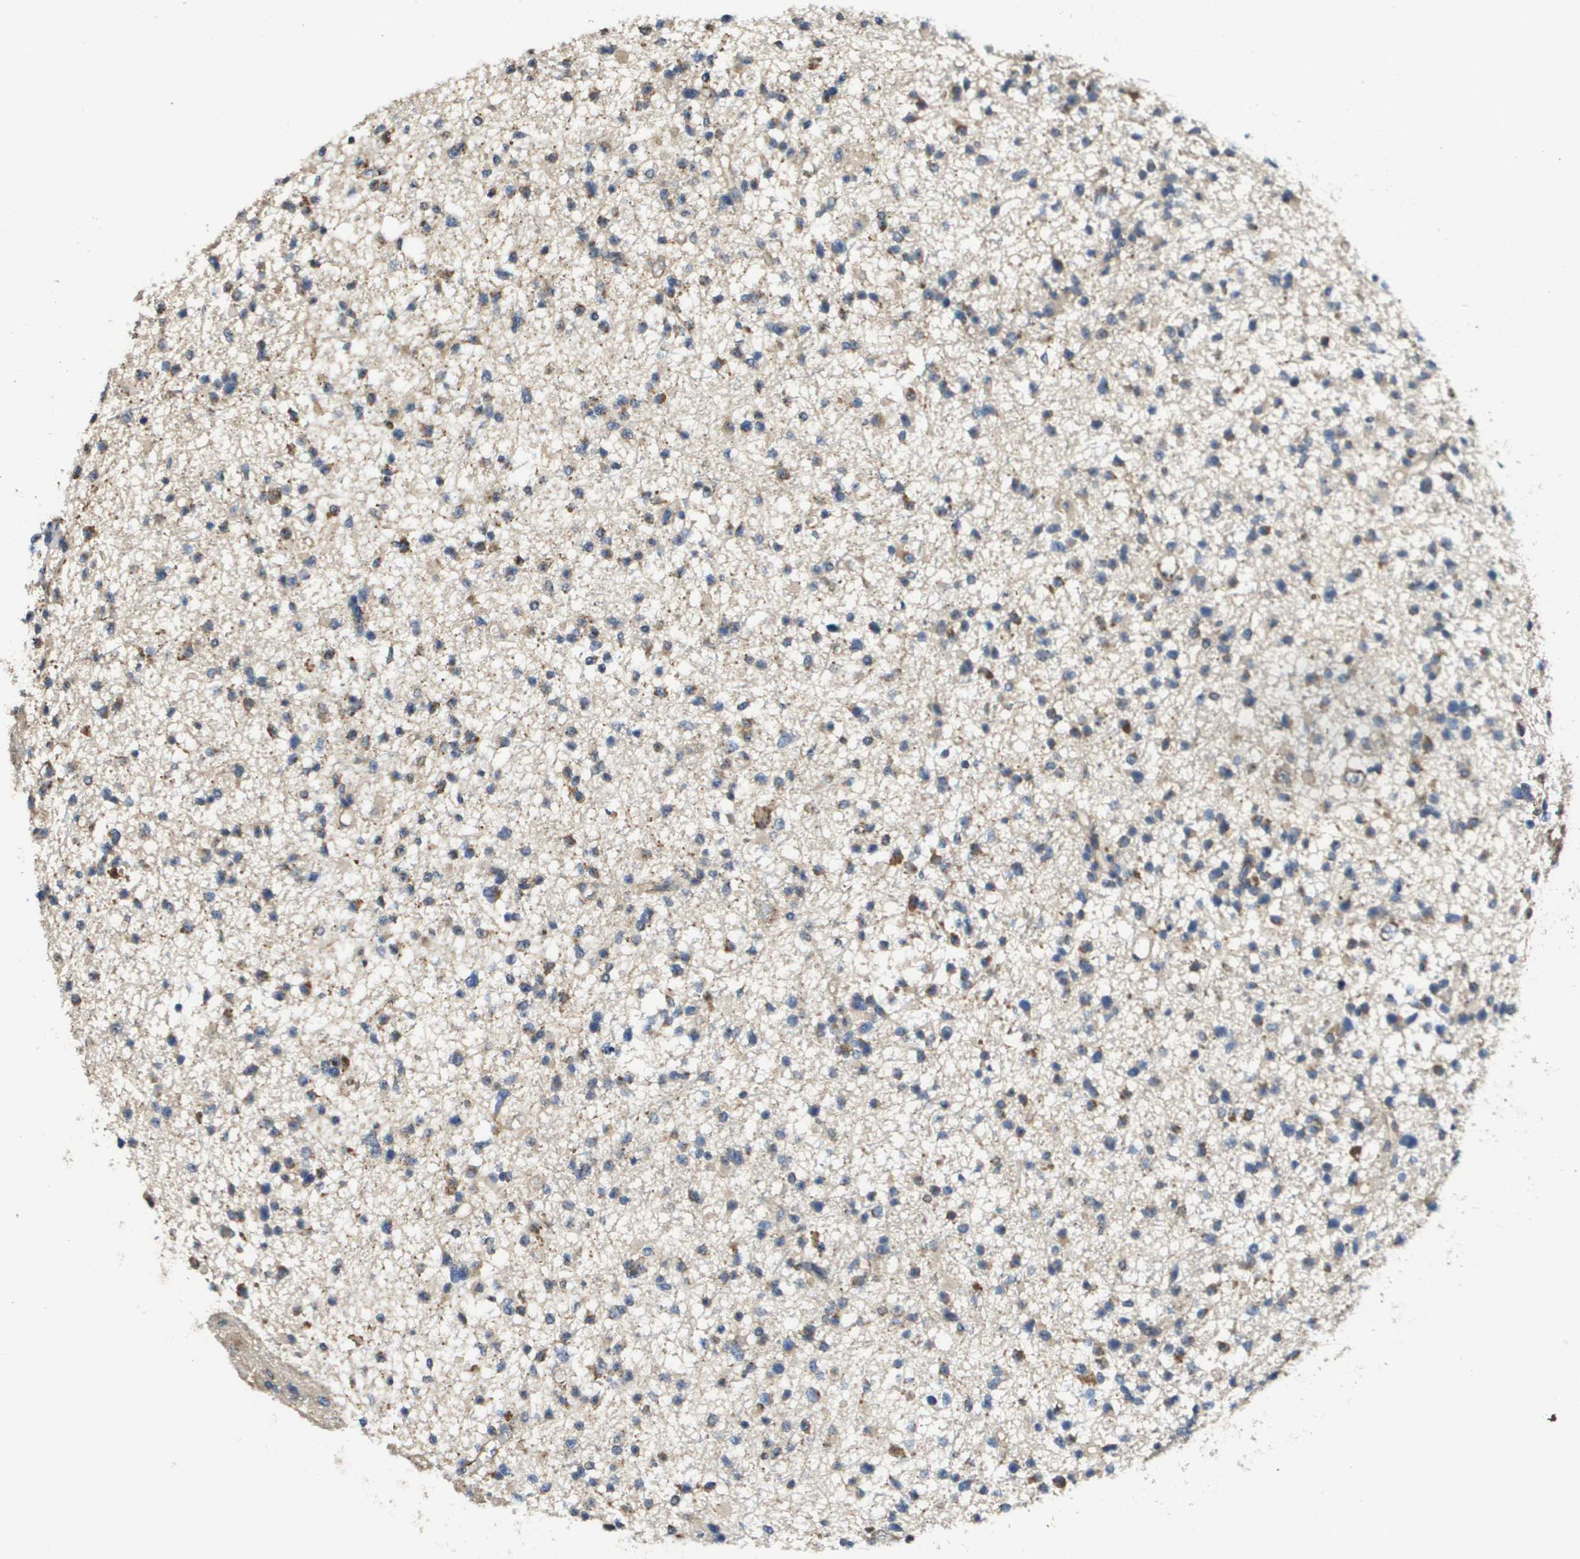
{"staining": {"intensity": "moderate", "quantity": "<25%", "location": "cytoplasmic/membranous"}, "tissue": "glioma", "cell_type": "Tumor cells", "image_type": "cancer", "snomed": [{"axis": "morphology", "description": "Glioma, malignant, Low grade"}, {"axis": "topography", "description": "Brain"}], "caption": "This histopathology image reveals malignant glioma (low-grade) stained with immunohistochemistry (IHC) to label a protein in brown. The cytoplasmic/membranous of tumor cells show moderate positivity for the protein. Nuclei are counter-stained blue.", "gene": "PCK1", "patient": {"sex": "female", "age": 22}}